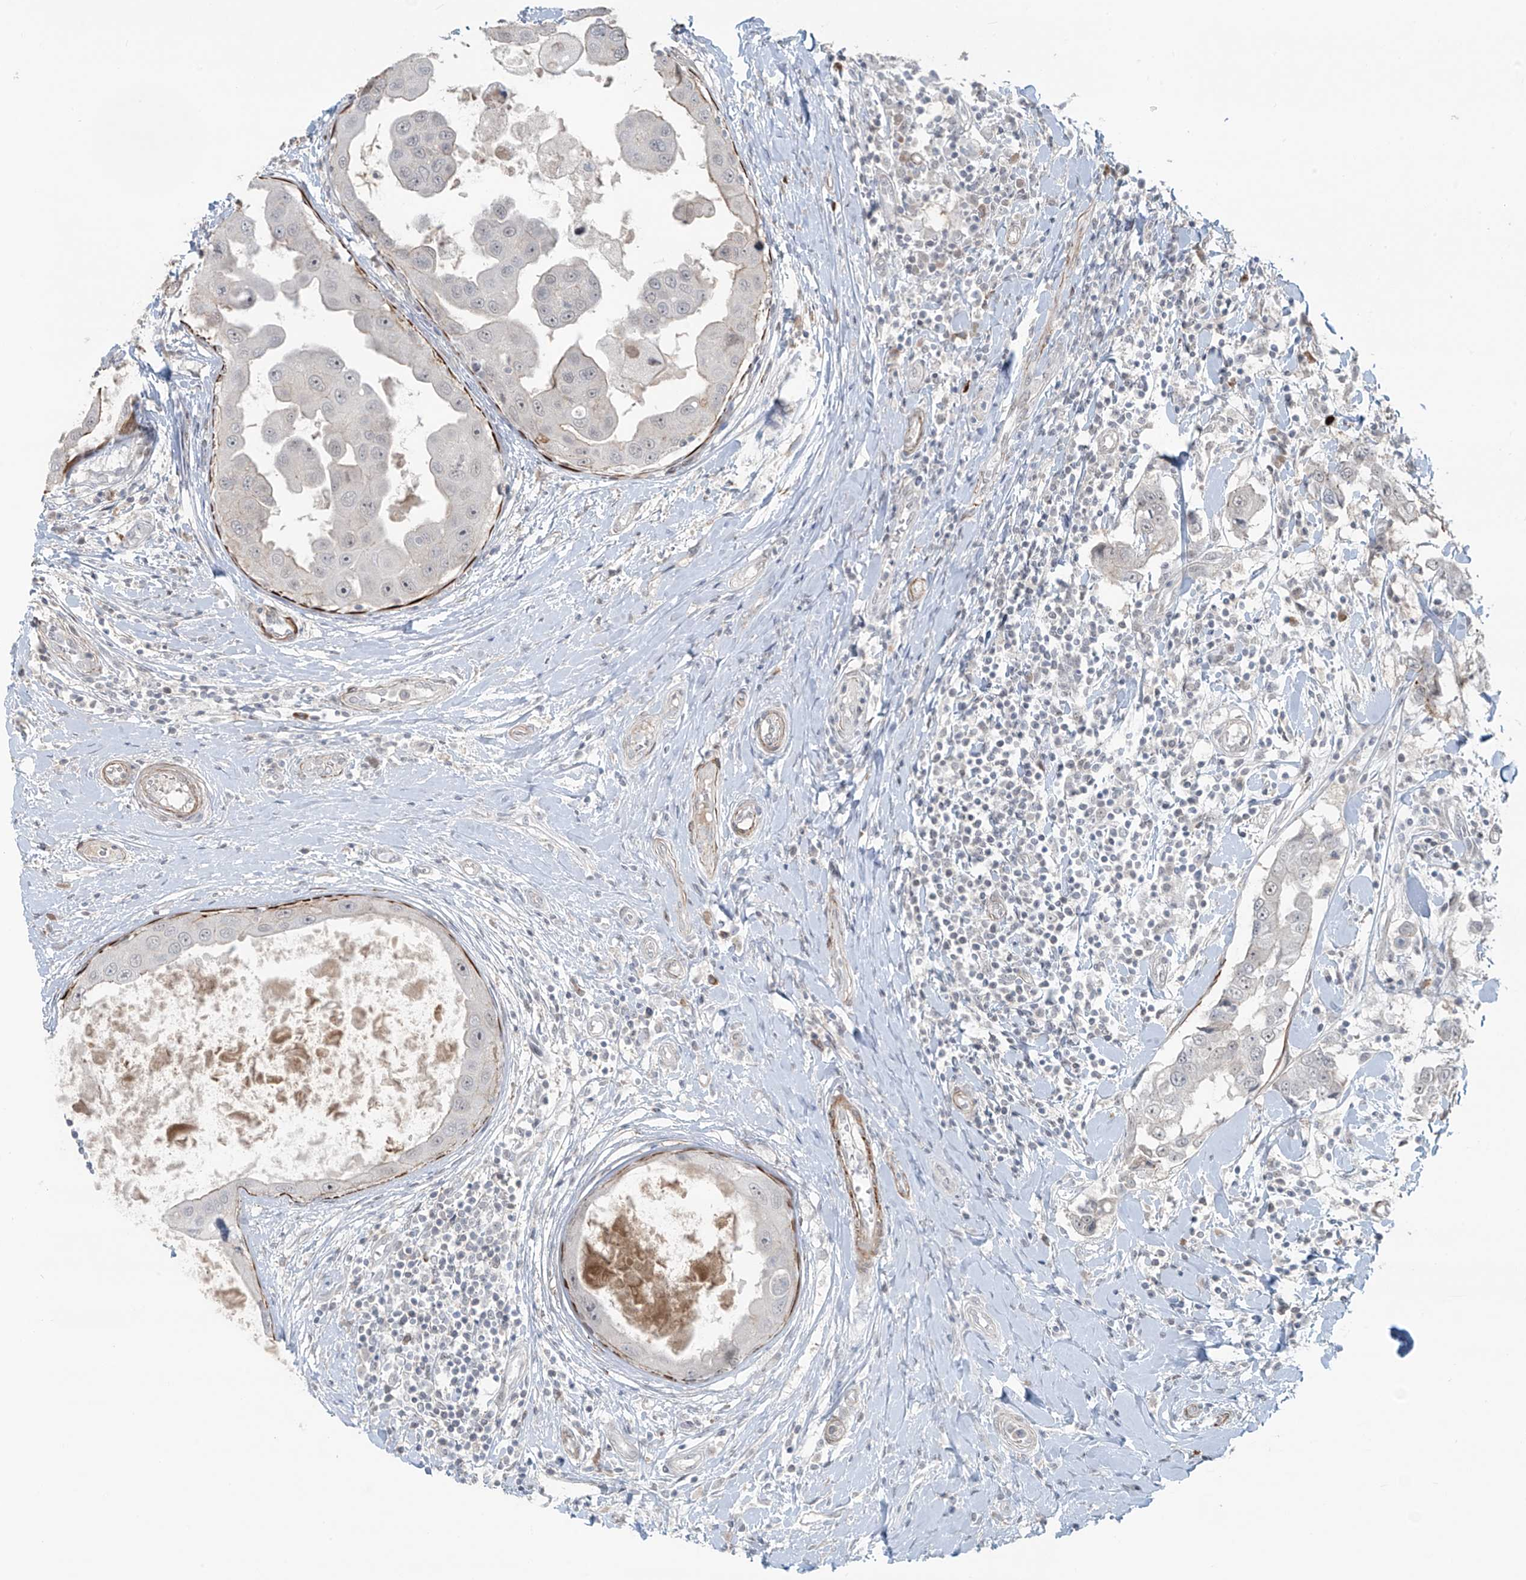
{"staining": {"intensity": "negative", "quantity": "none", "location": "none"}, "tissue": "breast cancer", "cell_type": "Tumor cells", "image_type": "cancer", "snomed": [{"axis": "morphology", "description": "Duct carcinoma"}, {"axis": "topography", "description": "Breast"}], "caption": "Tumor cells show no significant protein expression in invasive ductal carcinoma (breast).", "gene": "RASGEF1A", "patient": {"sex": "female", "age": 27}}